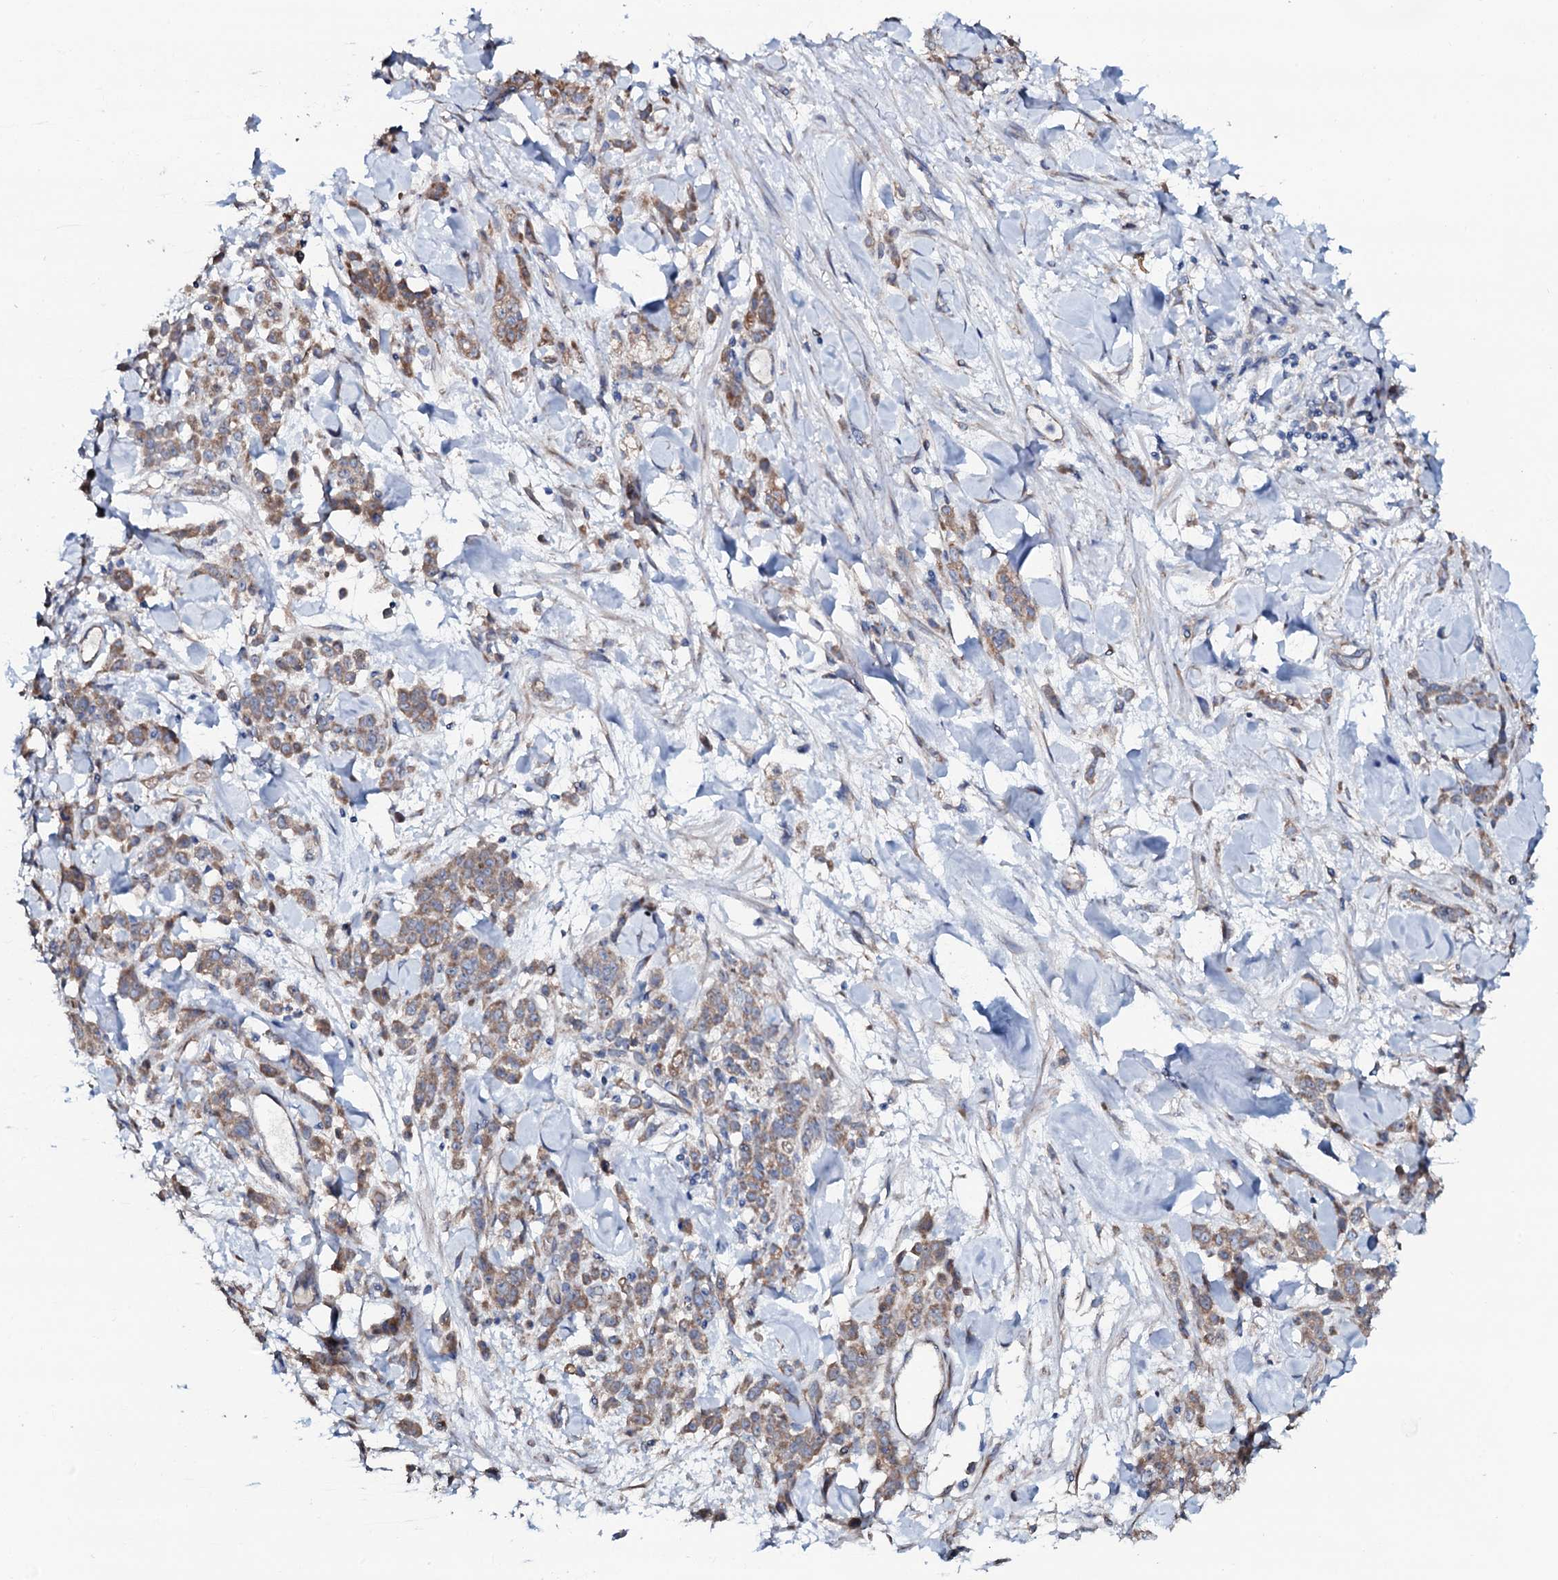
{"staining": {"intensity": "moderate", "quantity": ">75%", "location": "cytoplasmic/membranous"}, "tissue": "stomach cancer", "cell_type": "Tumor cells", "image_type": "cancer", "snomed": [{"axis": "morphology", "description": "Normal tissue, NOS"}, {"axis": "morphology", "description": "Adenocarcinoma, NOS"}, {"axis": "topography", "description": "Stomach"}], "caption": "Adenocarcinoma (stomach) stained for a protein displays moderate cytoplasmic/membranous positivity in tumor cells. Immunohistochemistry stains the protein in brown and the nuclei are stained blue.", "gene": "STARD13", "patient": {"sex": "male", "age": 82}}